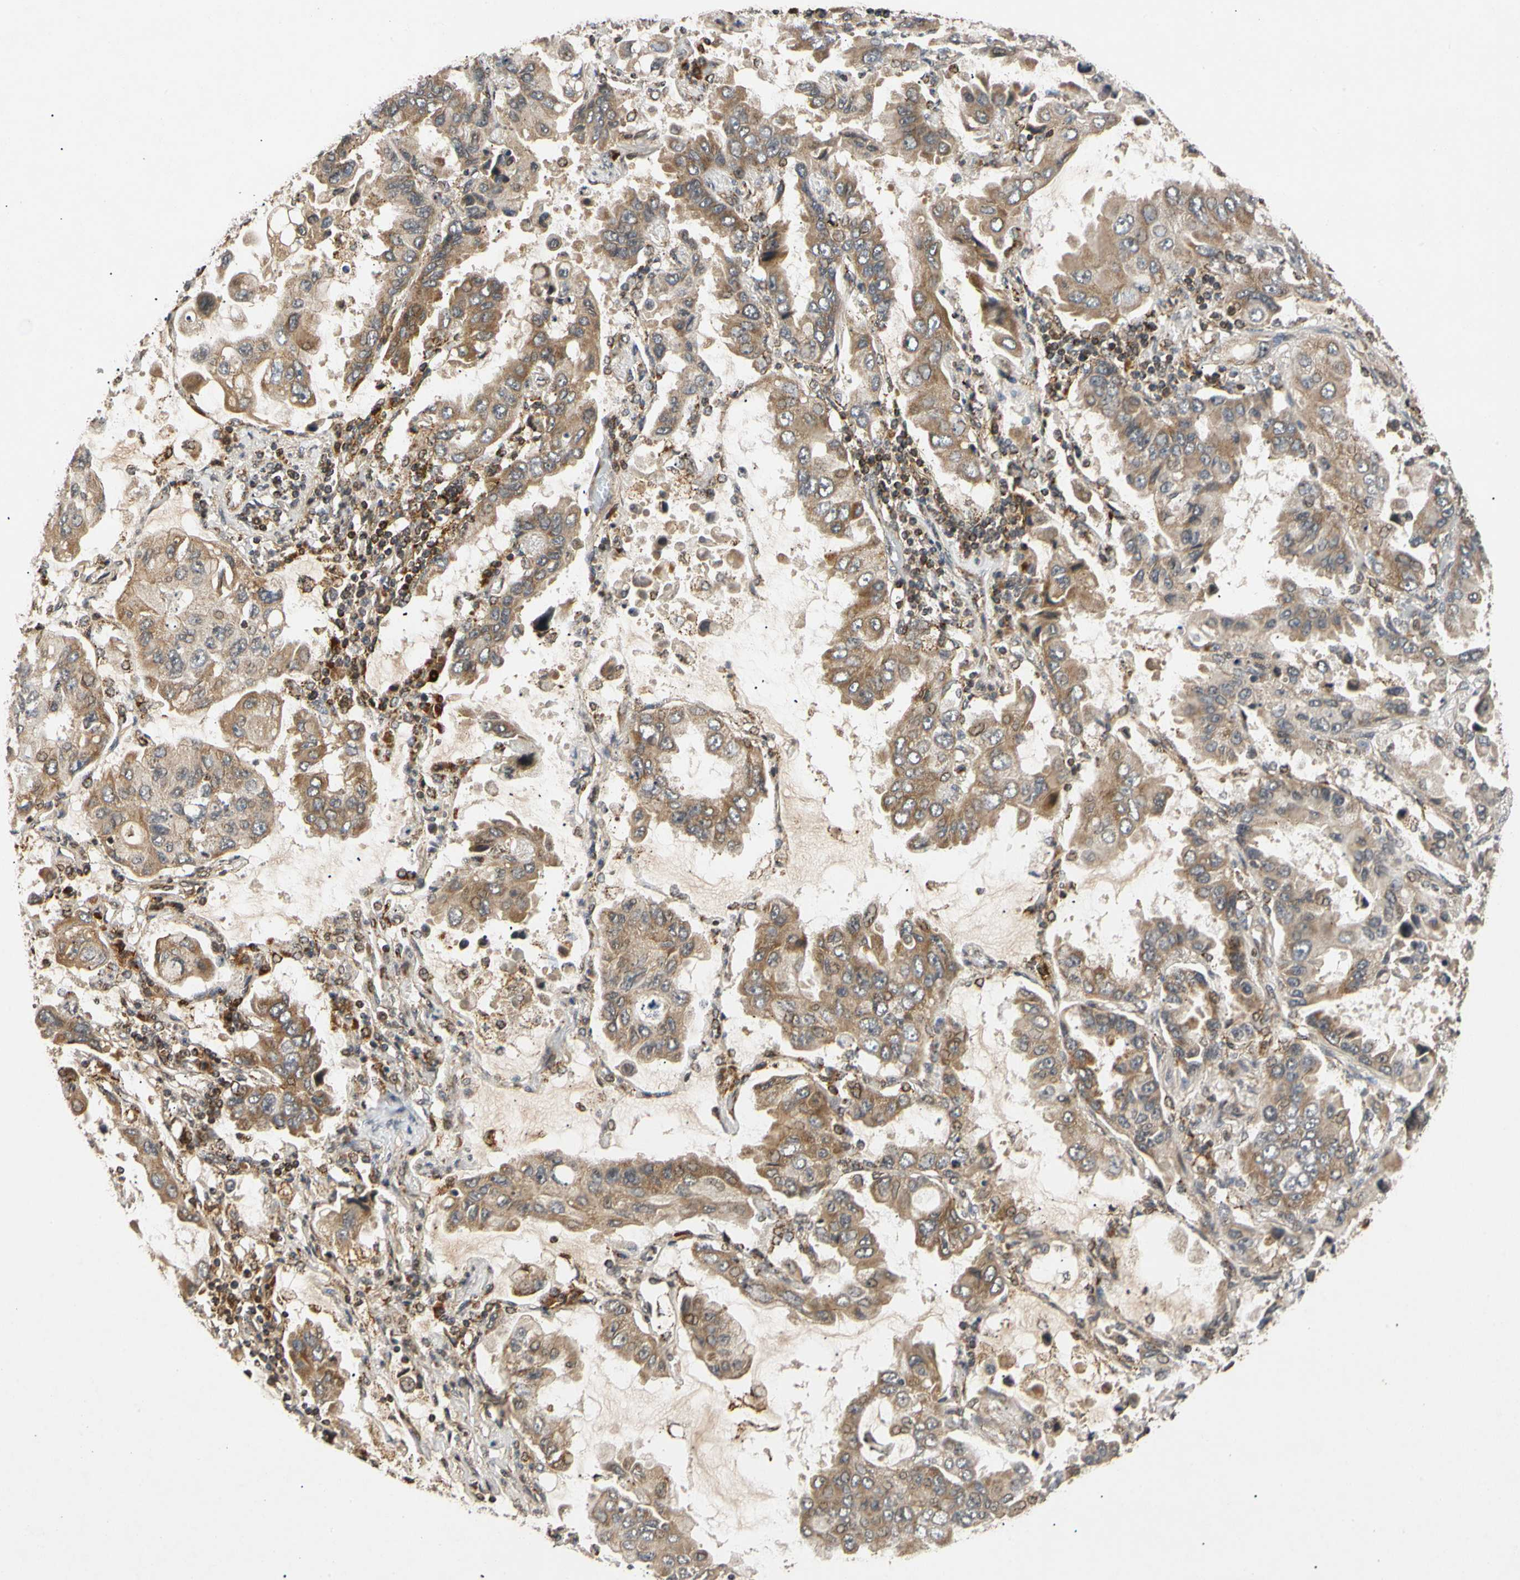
{"staining": {"intensity": "moderate", "quantity": ">75%", "location": "cytoplasmic/membranous"}, "tissue": "lung cancer", "cell_type": "Tumor cells", "image_type": "cancer", "snomed": [{"axis": "morphology", "description": "Adenocarcinoma, NOS"}, {"axis": "topography", "description": "Lung"}], "caption": "An immunohistochemistry (IHC) photomicrograph of neoplastic tissue is shown. Protein staining in brown labels moderate cytoplasmic/membranous positivity in lung adenocarcinoma within tumor cells.", "gene": "MRPS22", "patient": {"sex": "male", "age": 64}}